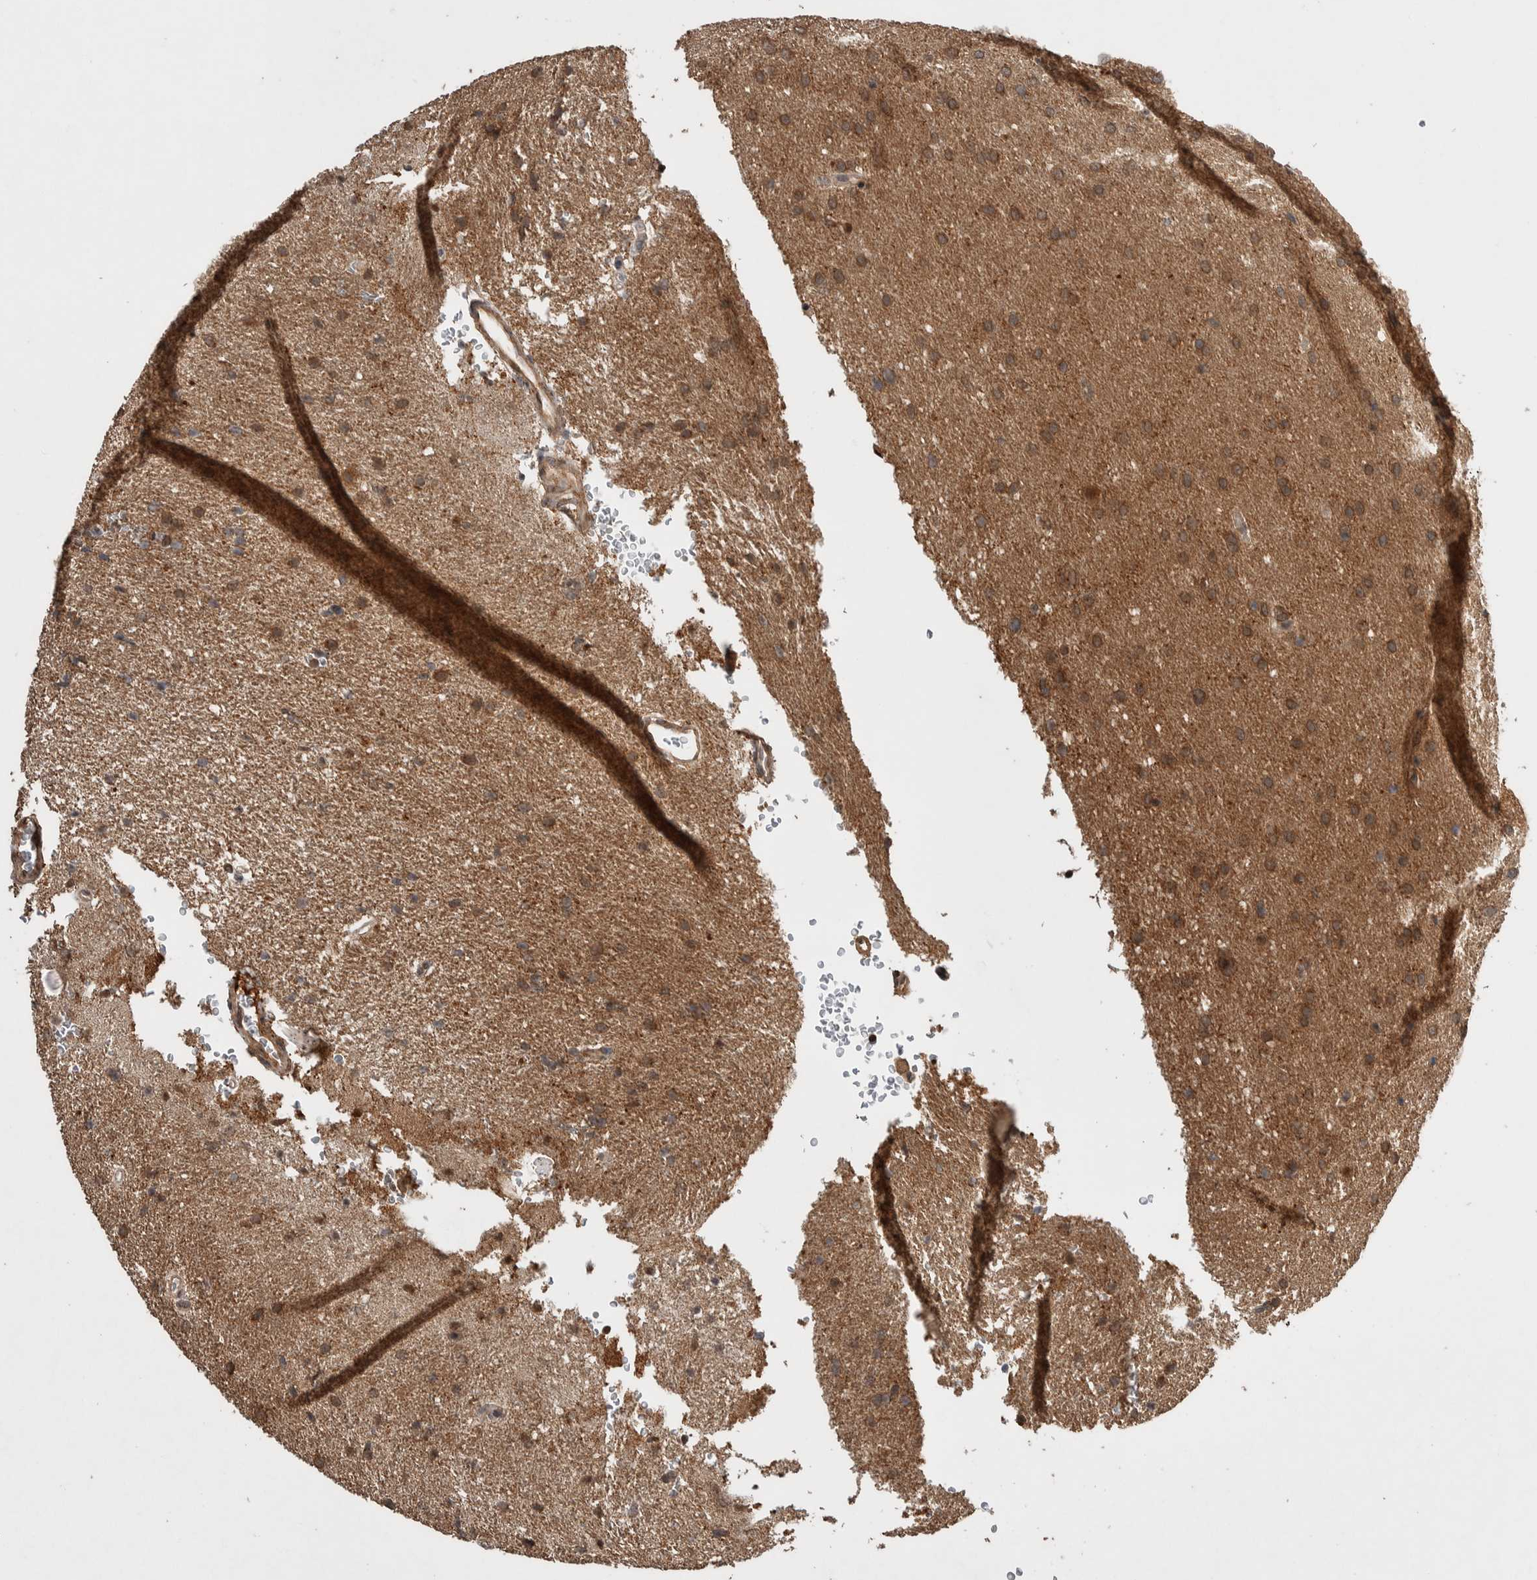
{"staining": {"intensity": "moderate", "quantity": ">75%", "location": "cytoplasmic/membranous"}, "tissue": "glioma", "cell_type": "Tumor cells", "image_type": "cancer", "snomed": [{"axis": "morphology", "description": "Glioma, malignant, Low grade"}, {"axis": "topography", "description": "Brain"}], "caption": "Immunohistochemistry (IHC) micrograph of neoplastic tissue: malignant glioma (low-grade) stained using immunohistochemistry (IHC) displays medium levels of moderate protein expression localized specifically in the cytoplasmic/membranous of tumor cells, appearing as a cytoplasmic/membranous brown color.", "gene": "DVL2", "patient": {"sex": "female", "age": 37}}